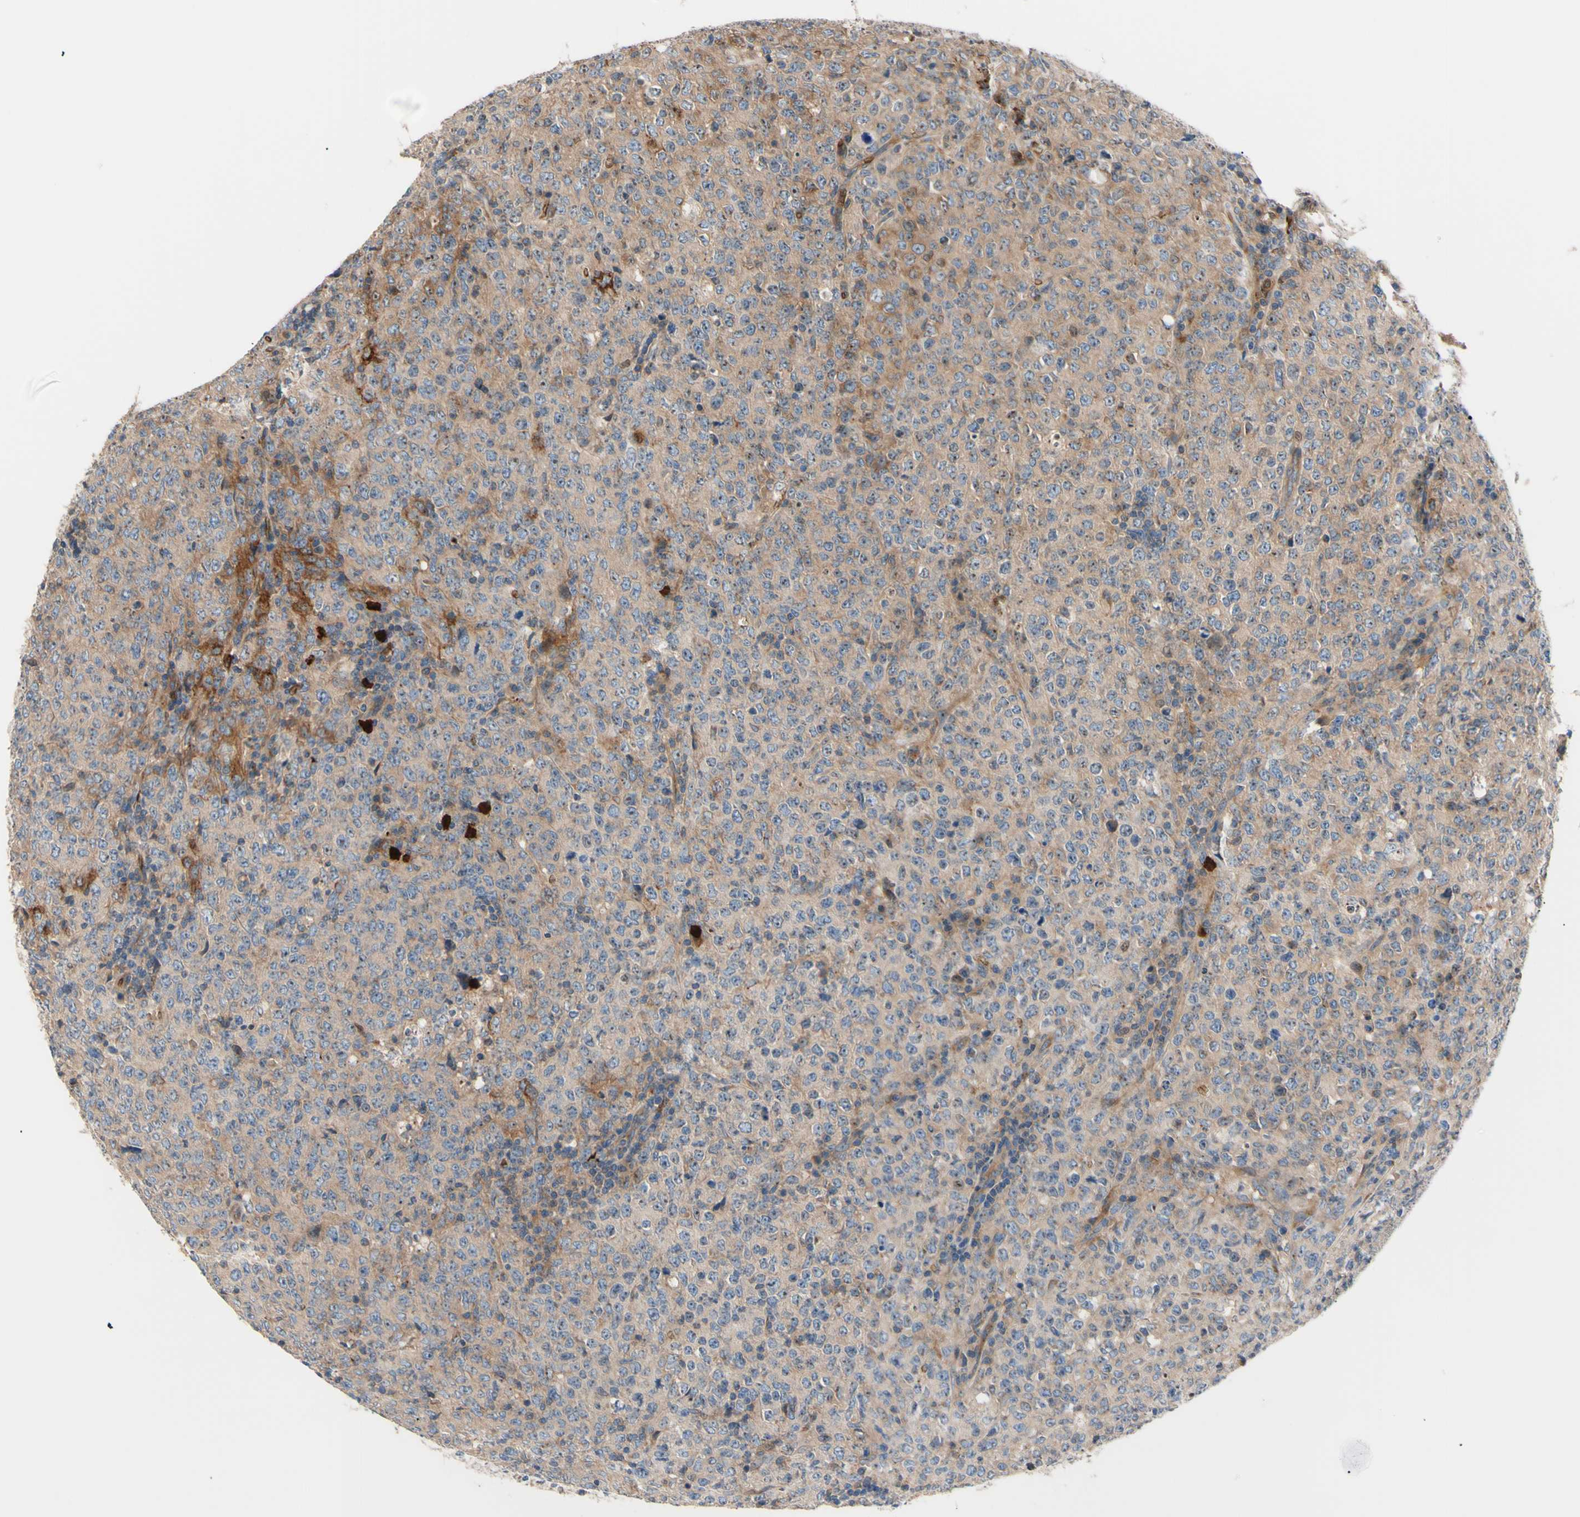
{"staining": {"intensity": "weak", "quantity": ">75%", "location": "cytoplasmic/membranous"}, "tissue": "lymphoma", "cell_type": "Tumor cells", "image_type": "cancer", "snomed": [{"axis": "morphology", "description": "Malignant lymphoma, non-Hodgkin's type, High grade"}, {"axis": "topography", "description": "Tonsil"}], "caption": "Lymphoma was stained to show a protein in brown. There is low levels of weak cytoplasmic/membranous positivity in approximately >75% of tumor cells.", "gene": "USP9X", "patient": {"sex": "female", "age": 36}}